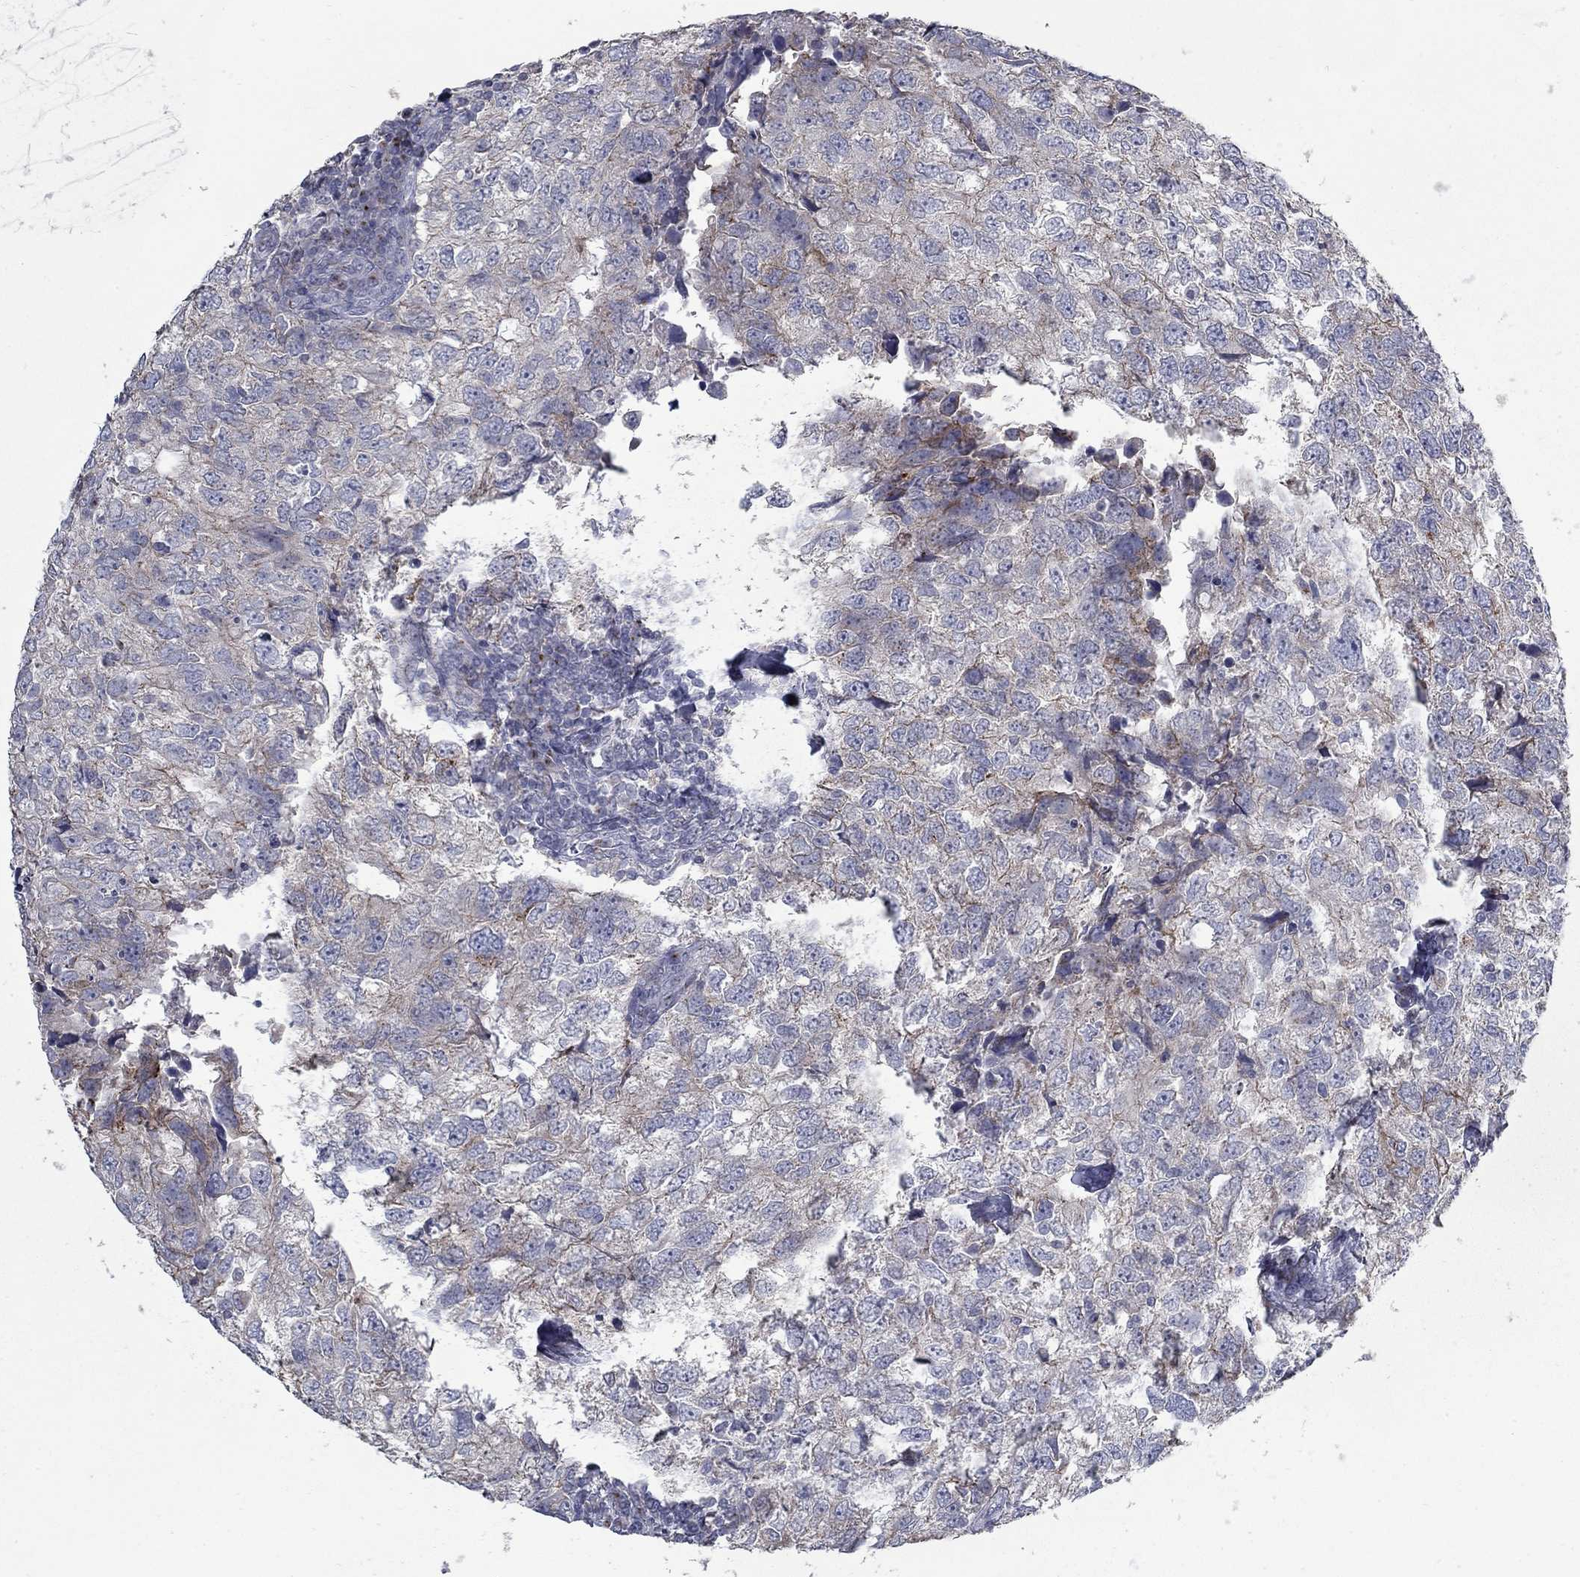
{"staining": {"intensity": "moderate", "quantity": "25%-75%", "location": "cytoplasmic/membranous"}, "tissue": "breast cancer", "cell_type": "Tumor cells", "image_type": "cancer", "snomed": [{"axis": "morphology", "description": "Duct carcinoma"}, {"axis": "topography", "description": "Breast"}], "caption": "Brown immunohistochemical staining in breast cancer displays moderate cytoplasmic/membranous positivity in approximately 25%-75% of tumor cells.", "gene": "KIAA0319L", "patient": {"sex": "female", "age": 30}}